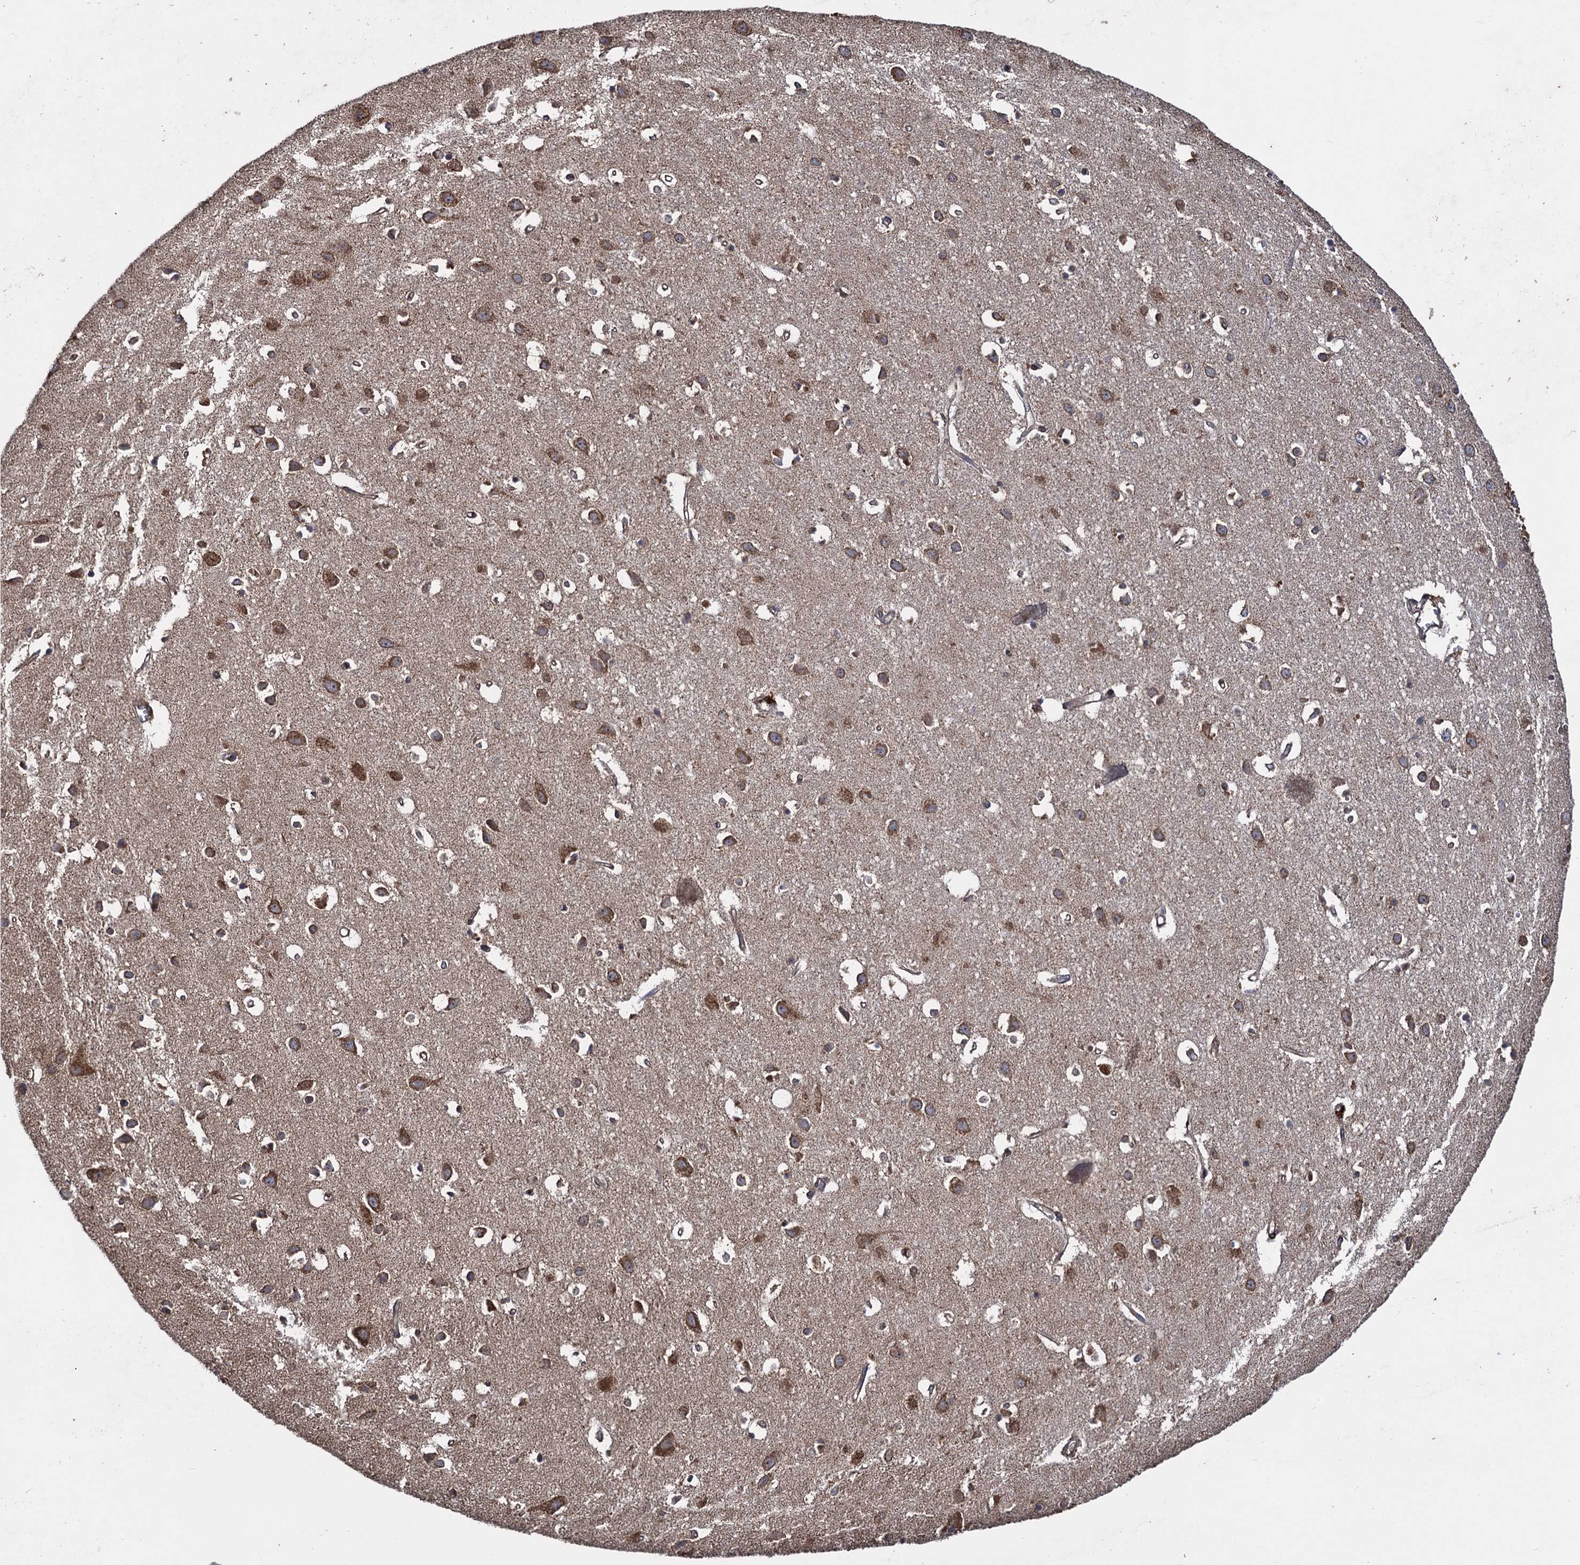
{"staining": {"intensity": "weak", "quantity": ">75%", "location": "cytoplasmic/membranous"}, "tissue": "cerebral cortex", "cell_type": "Endothelial cells", "image_type": "normal", "snomed": [{"axis": "morphology", "description": "Normal tissue, NOS"}, {"axis": "topography", "description": "Cerebral cortex"}], "caption": "Immunohistochemistry micrograph of normal cerebral cortex: human cerebral cortex stained using IHC demonstrates low levels of weak protein expression localized specifically in the cytoplasmic/membranous of endothelial cells, appearing as a cytoplasmic/membranous brown color.", "gene": "HAUS1", "patient": {"sex": "female", "age": 64}}